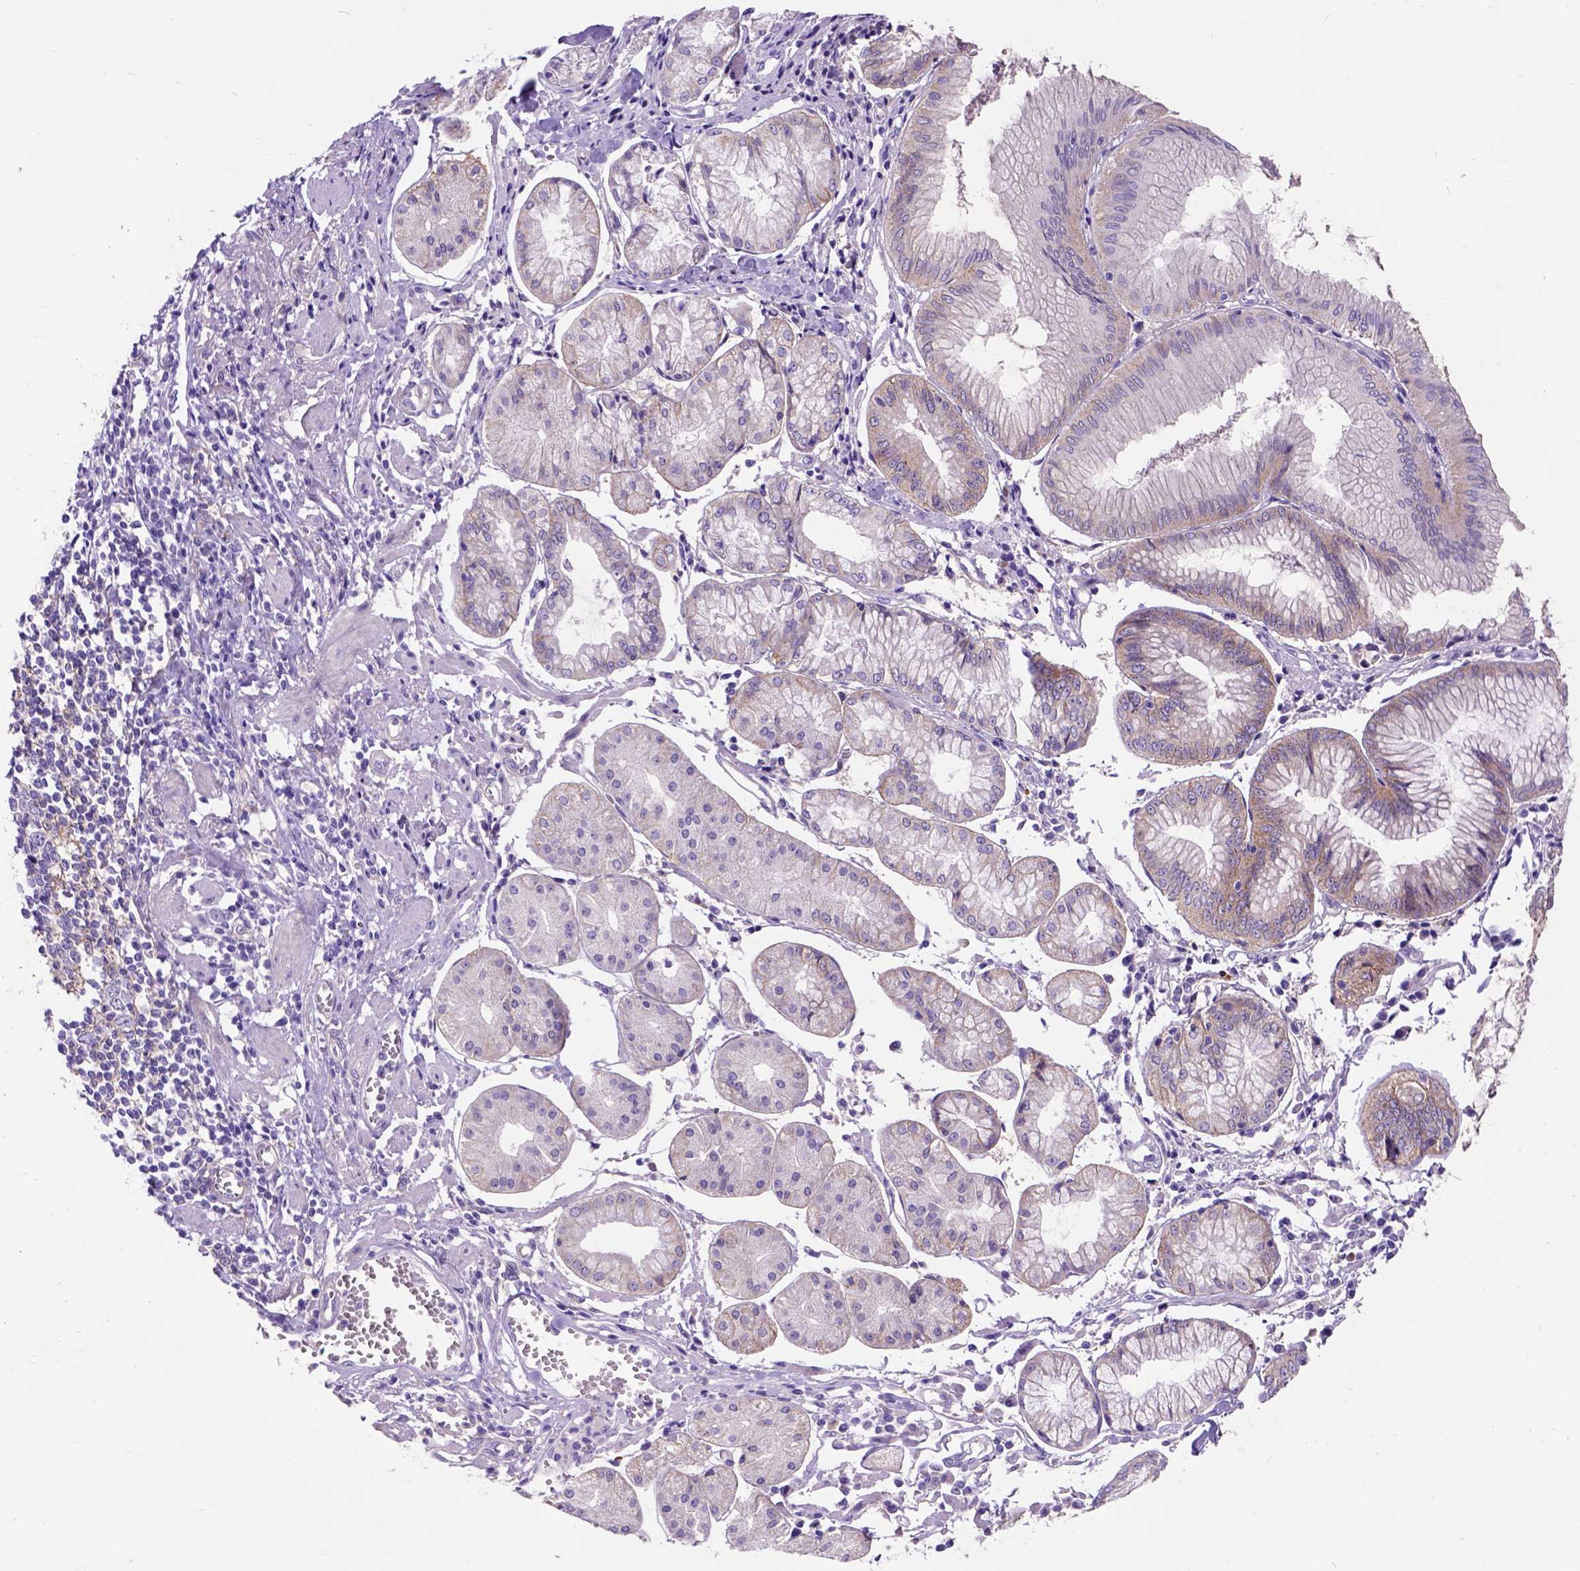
{"staining": {"intensity": "weak", "quantity": ">75%", "location": "cytoplasmic/membranous"}, "tissue": "stomach cancer", "cell_type": "Tumor cells", "image_type": "cancer", "snomed": [{"axis": "morphology", "description": "Adenocarcinoma, NOS"}, {"axis": "topography", "description": "Stomach, upper"}], "caption": "A histopathology image of human adenocarcinoma (stomach) stained for a protein reveals weak cytoplasmic/membranous brown staining in tumor cells.", "gene": "EGFR", "patient": {"sex": "male", "age": 81}}